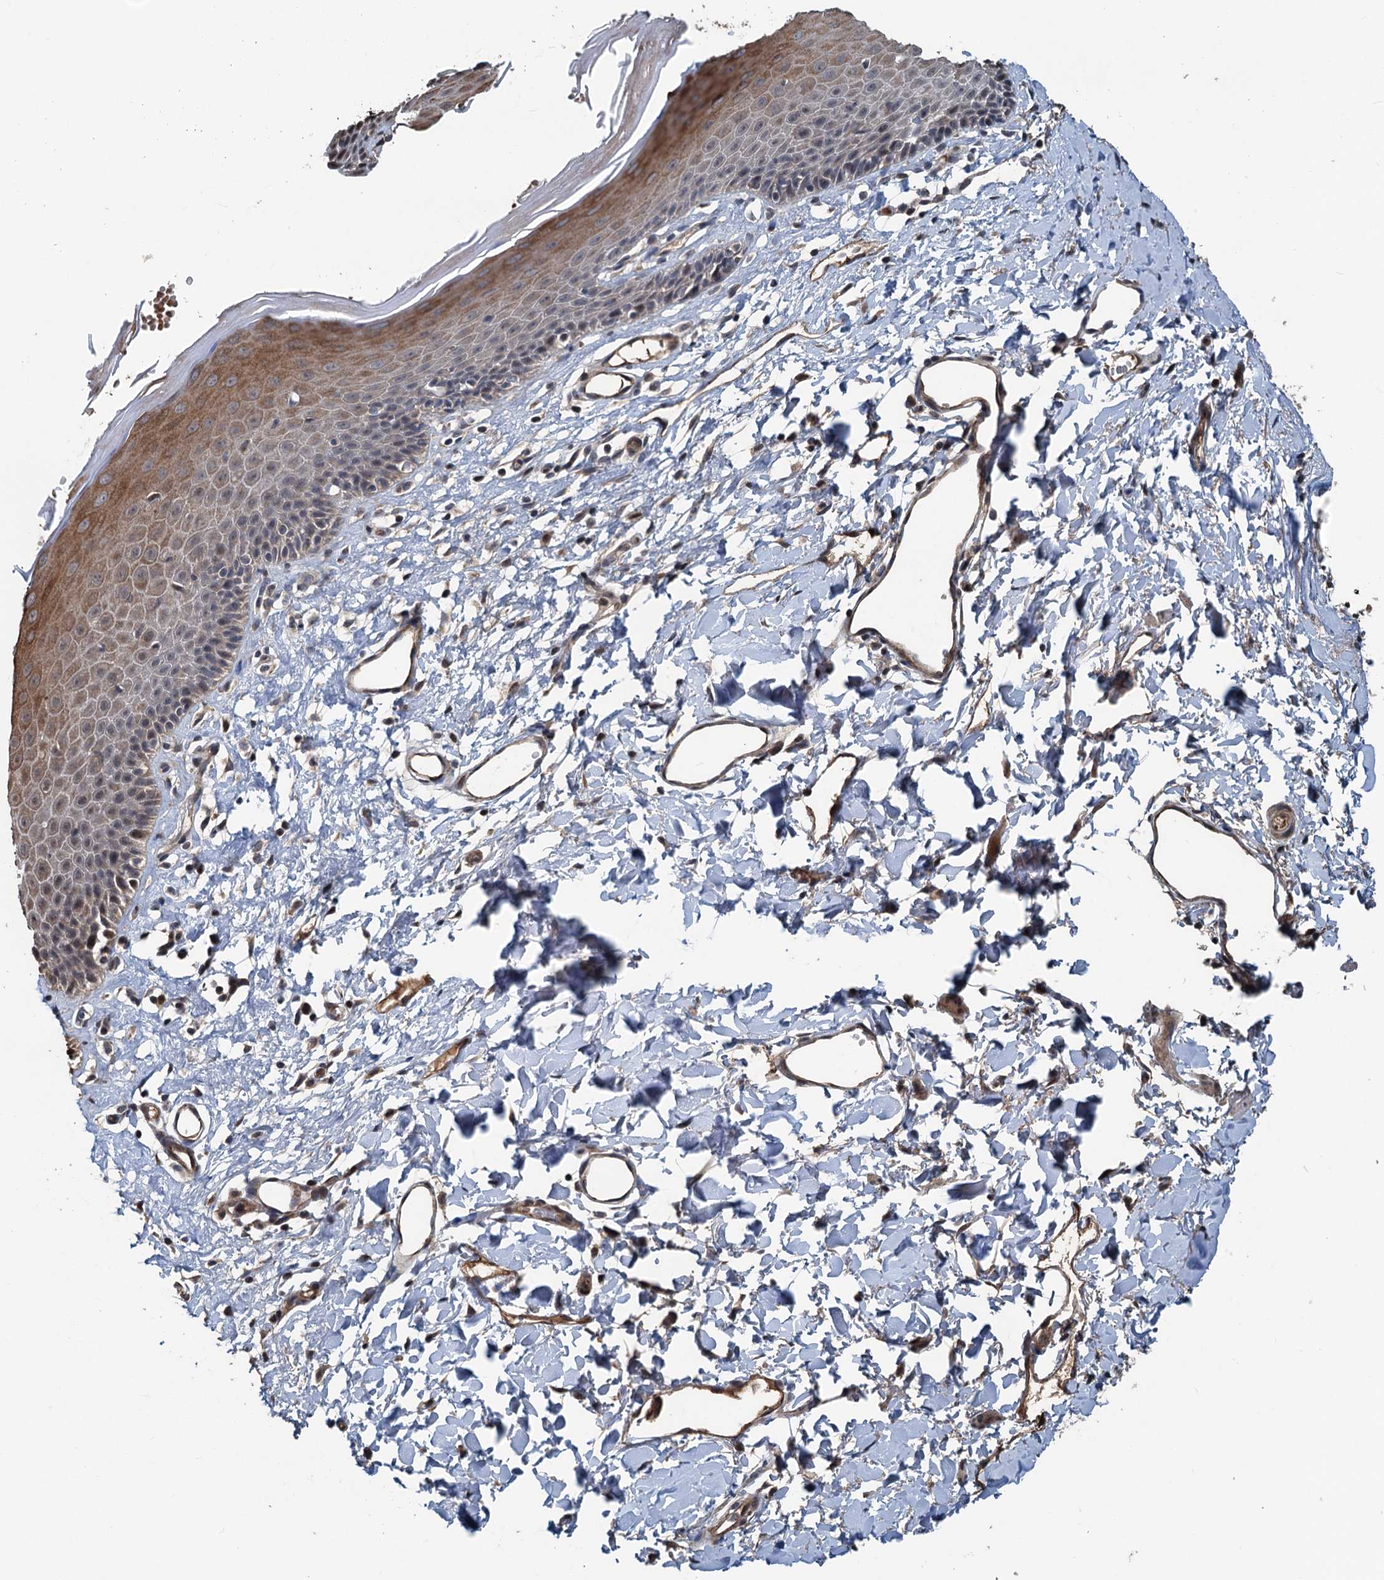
{"staining": {"intensity": "moderate", "quantity": "25%-75%", "location": "cytoplasmic/membranous"}, "tissue": "skin", "cell_type": "Epidermal cells", "image_type": "normal", "snomed": [{"axis": "morphology", "description": "Normal tissue, NOS"}, {"axis": "topography", "description": "Vulva"}], "caption": "The micrograph exhibits staining of unremarkable skin, revealing moderate cytoplasmic/membranous protein expression (brown color) within epidermal cells.", "gene": "TEDC1", "patient": {"sex": "female", "age": 68}}